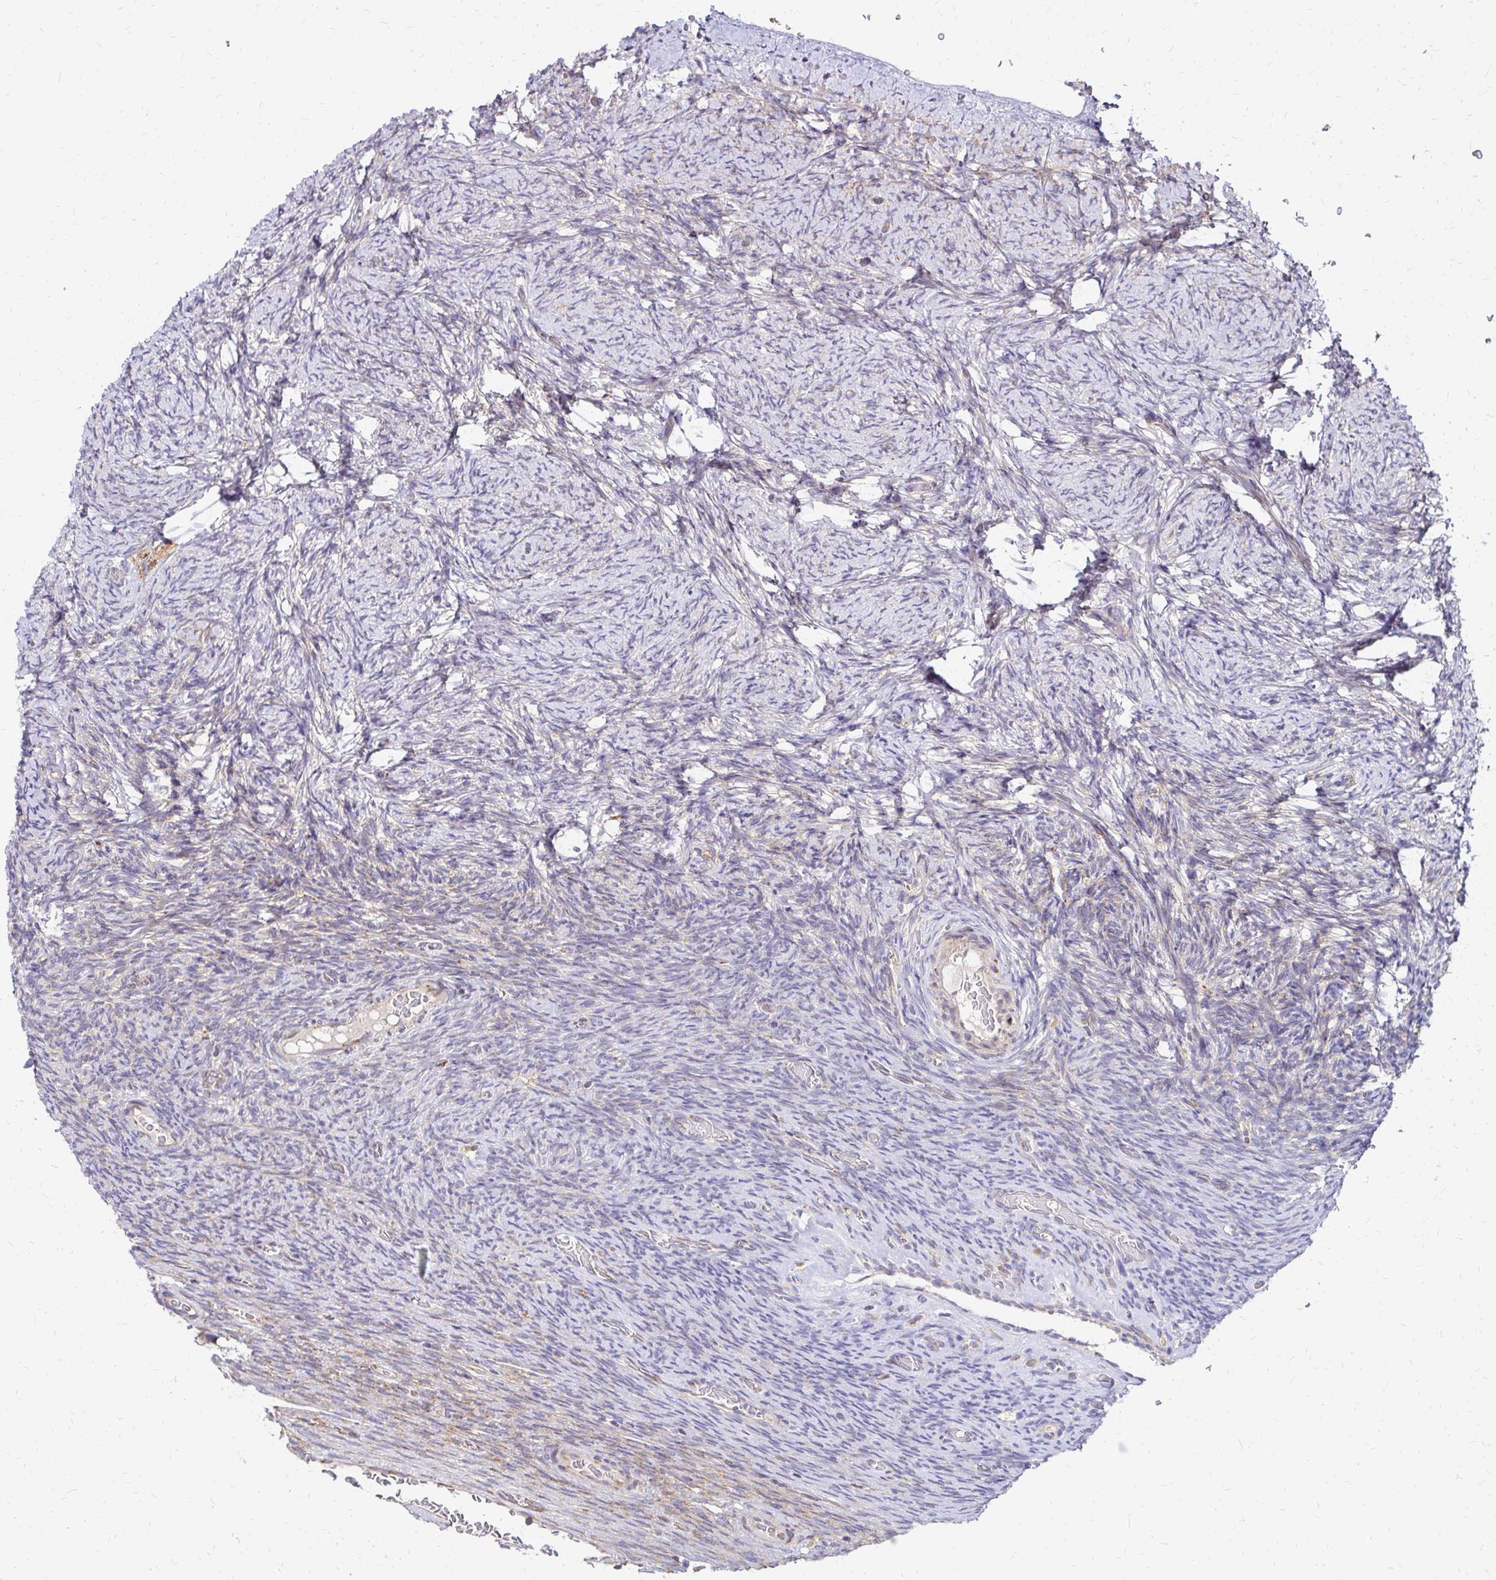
{"staining": {"intensity": "negative", "quantity": "none", "location": "none"}, "tissue": "ovary", "cell_type": "Ovarian stroma cells", "image_type": "normal", "snomed": [{"axis": "morphology", "description": "Normal tissue, NOS"}, {"axis": "topography", "description": "Ovary"}], "caption": "The histopathology image reveals no staining of ovarian stroma cells in normal ovary.", "gene": "IDUA", "patient": {"sex": "female", "age": 34}}